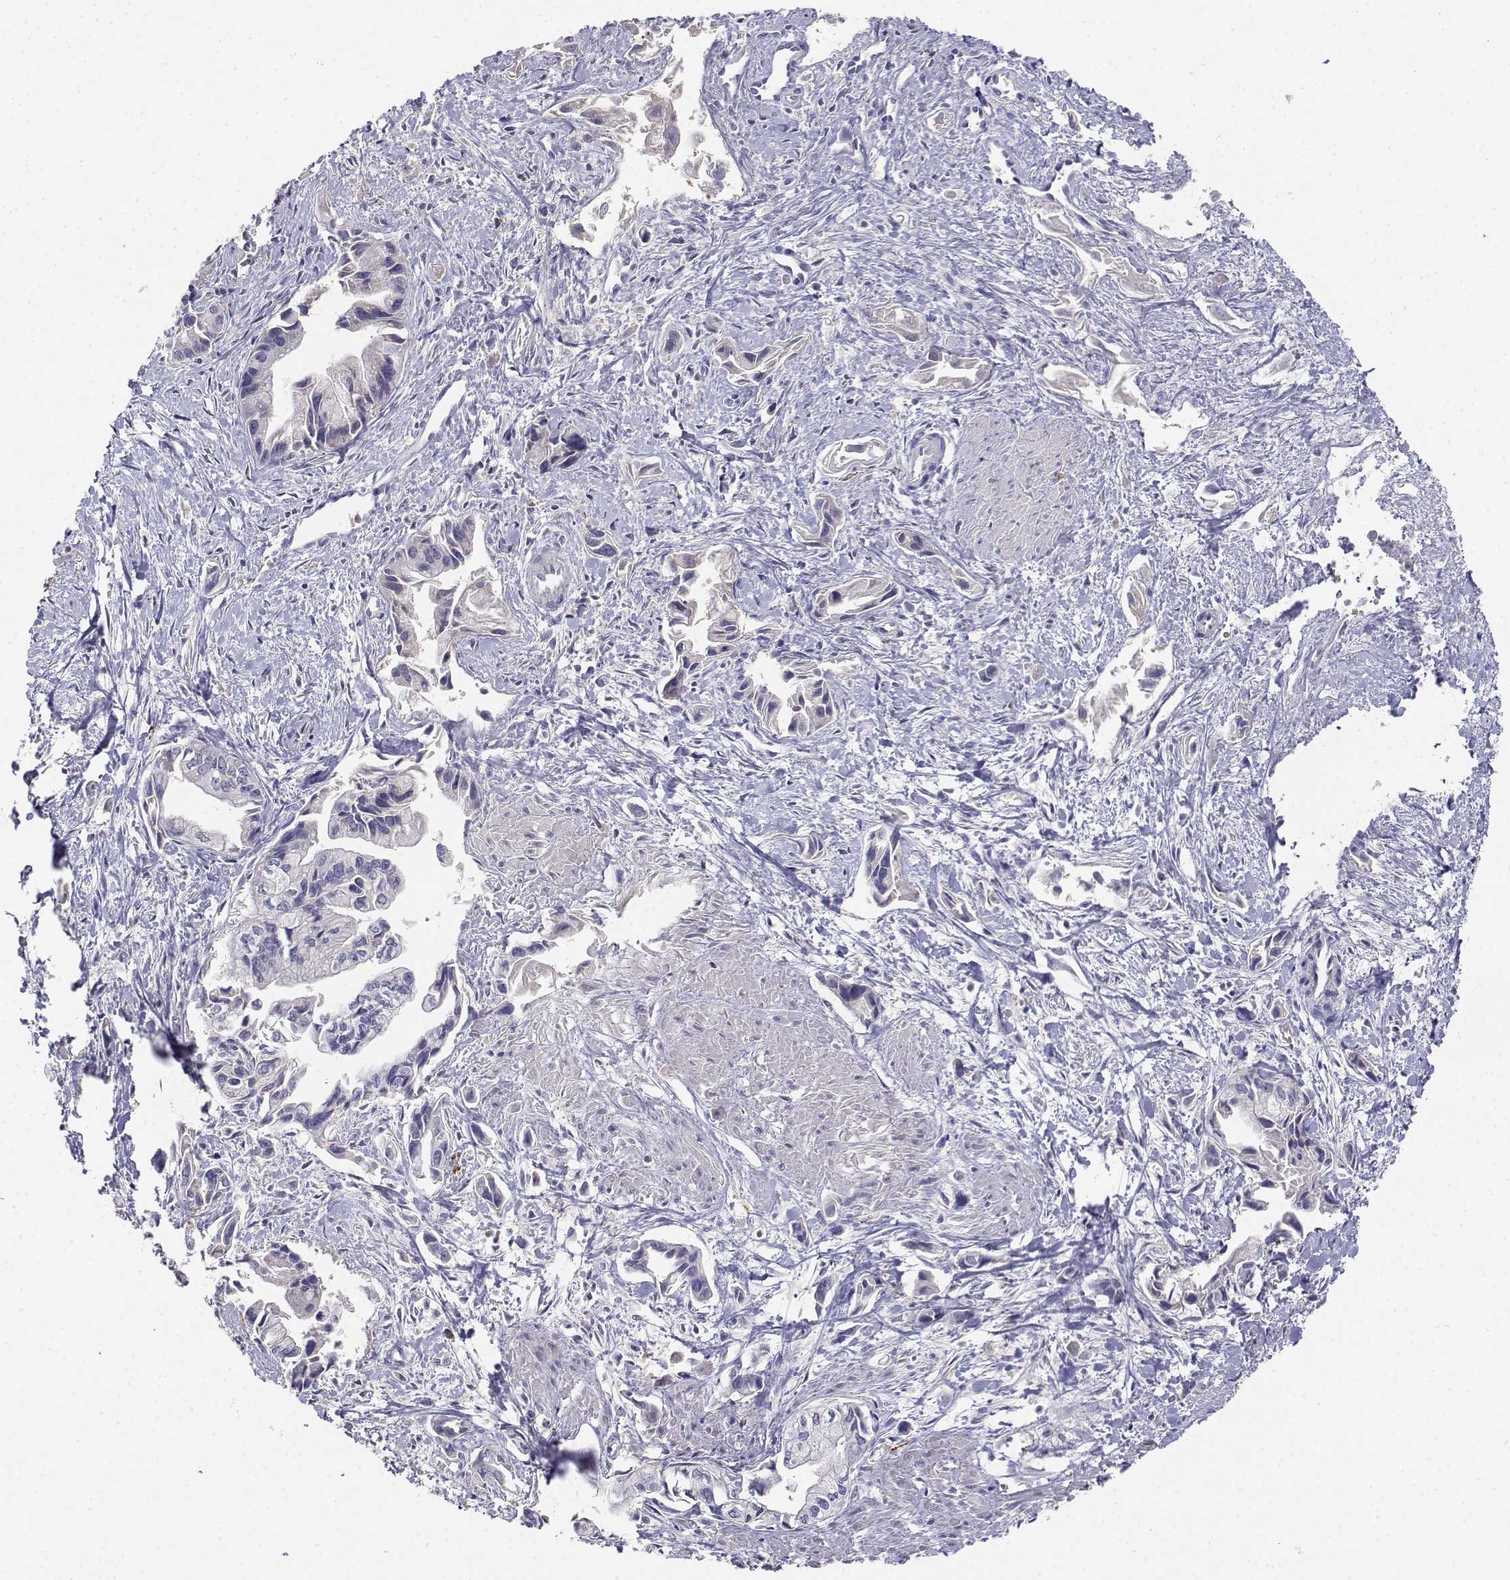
{"staining": {"intensity": "negative", "quantity": "none", "location": "none"}, "tissue": "pancreatic cancer", "cell_type": "Tumor cells", "image_type": "cancer", "snomed": [{"axis": "morphology", "description": "Adenocarcinoma, NOS"}, {"axis": "topography", "description": "Pancreas"}], "caption": "Immunohistochemistry of human pancreatic adenocarcinoma reveals no expression in tumor cells.", "gene": "CADM1", "patient": {"sex": "female", "age": 61}}